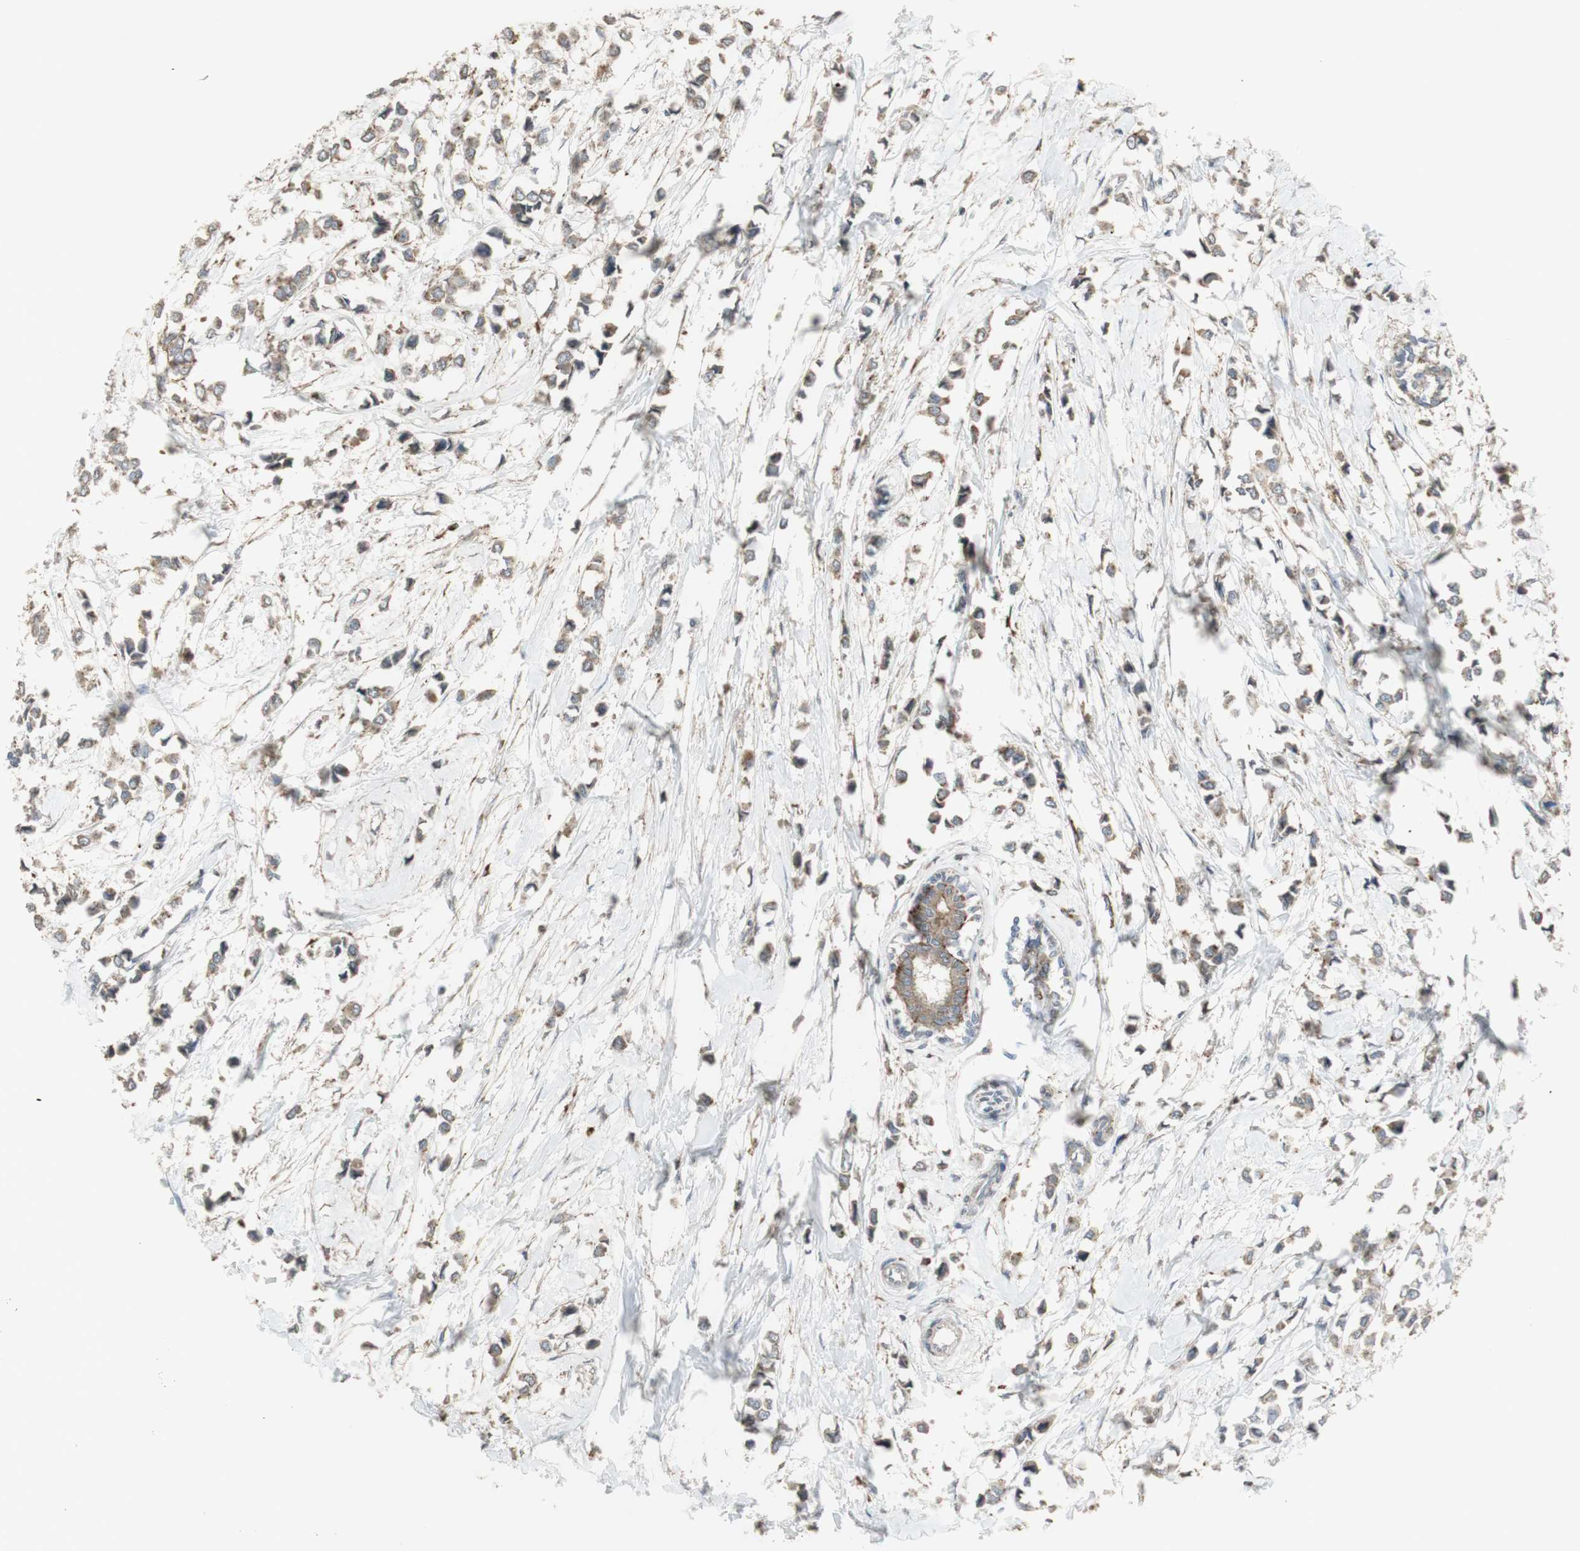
{"staining": {"intensity": "weak", "quantity": ">75%", "location": "cytoplasmic/membranous"}, "tissue": "breast cancer", "cell_type": "Tumor cells", "image_type": "cancer", "snomed": [{"axis": "morphology", "description": "Lobular carcinoma"}, {"axis": "topography", "description": "Breast"}], "caption": "IHC (DAB (3,3'-diaminobenzidine)) staining of human breast lobular carcinoma shows weak cytoplasmic/membranous protein staining in approximately >75% of tumor cells. (Brightfield microscopy of DAB IHC at high magnification).", "gene": "ATP6V1E1", "patient": {"sex": "female", "age": 51}}